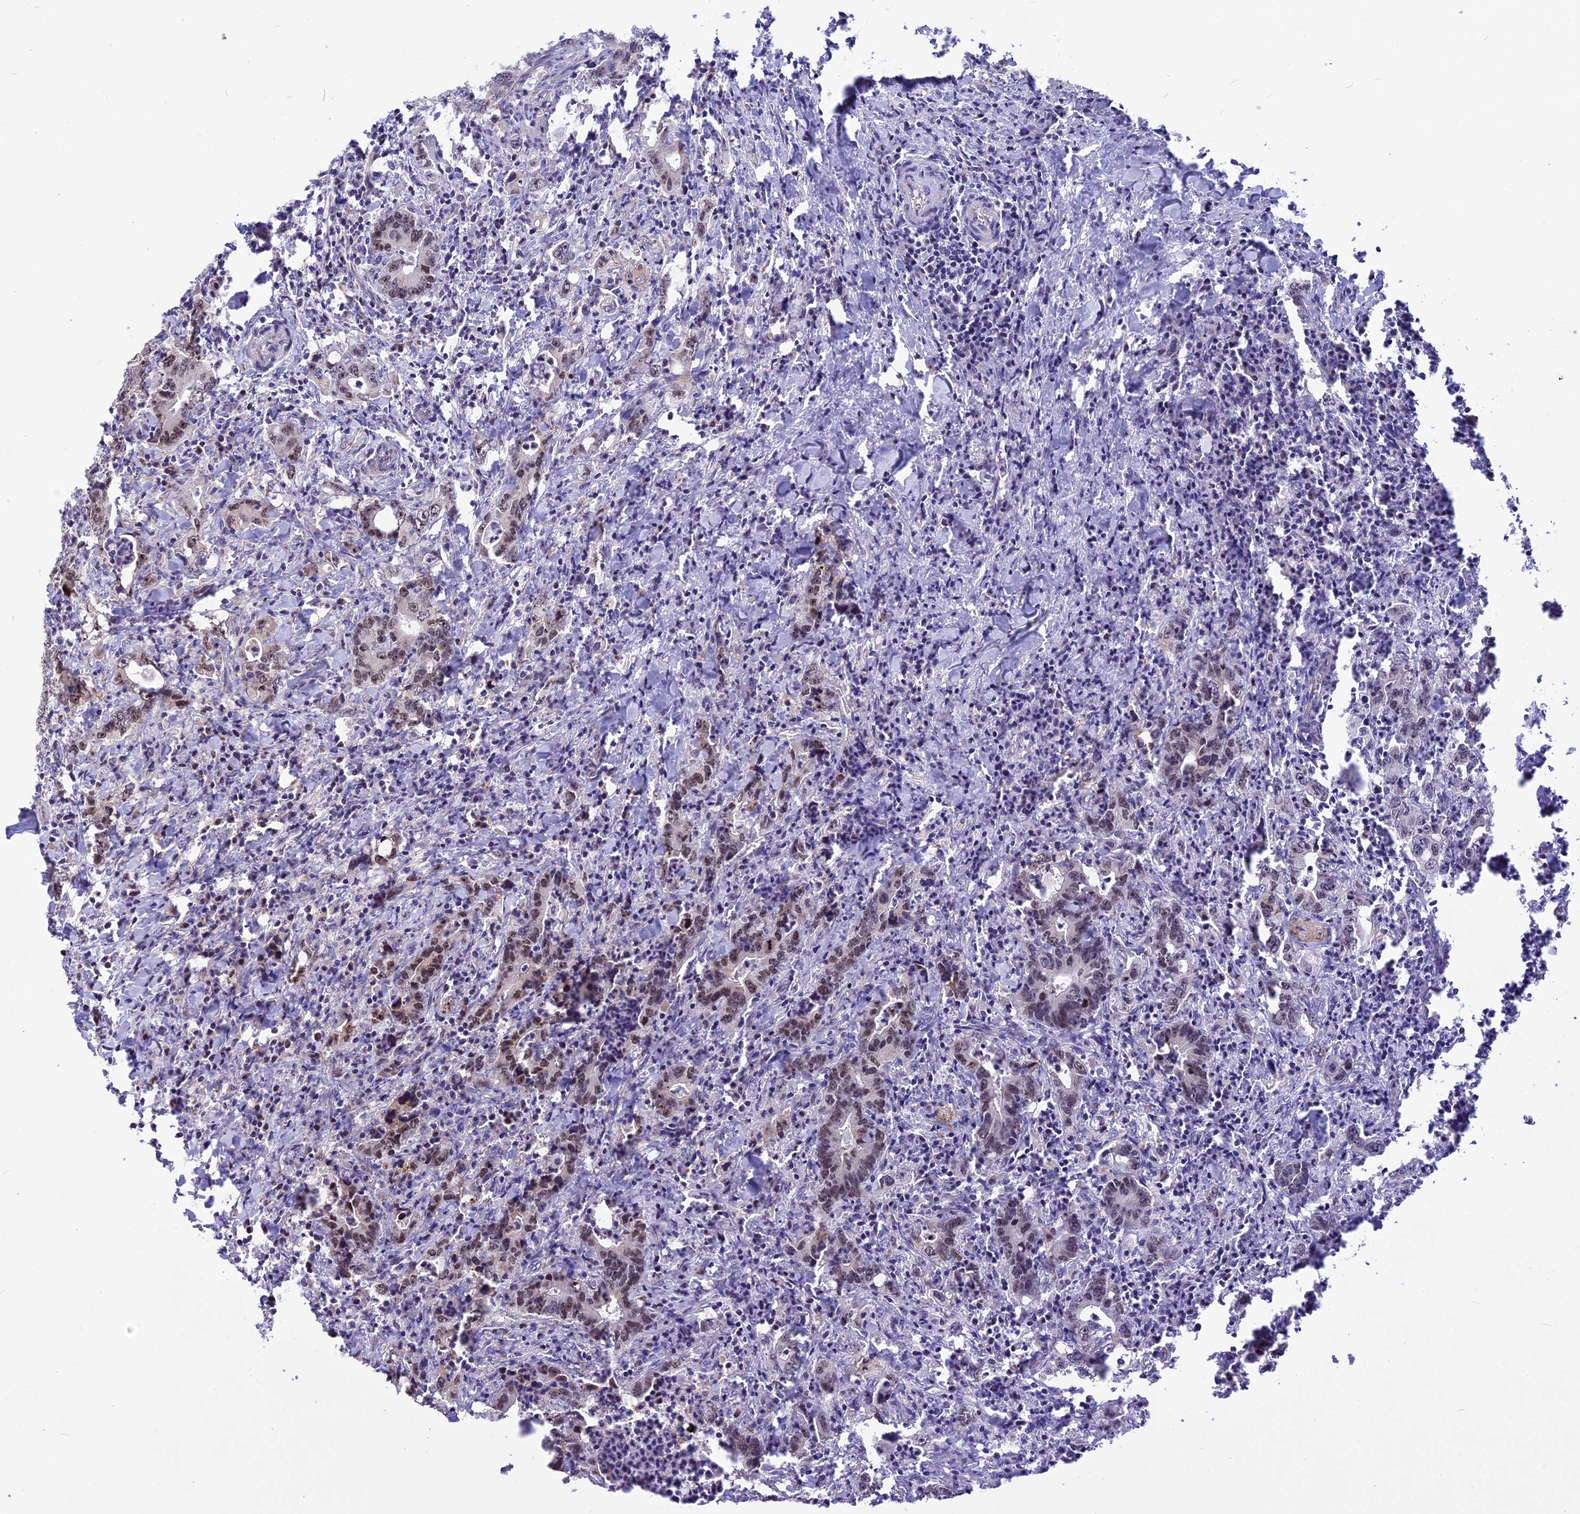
{"staining": {"intensity": "moderate", "quantity": "25%-75%", "location": "nuclear"}, "tissue": "colorectal cancer", "cell_type": "Tumor cells", "image_type": "cancer", "snomed": [{"axis": "morphology", "description": "Adenocarcinoma, NOS"}, {"axis": "topography", "description": "Colon"}], "caption": "Brown immunohistochemical staining in human colorectal cancer exhibits moderate nuclear positivity in approximately 25%-75% of tumor cells.", "gene": "CMSS1", "patient": {"sex": "female", "age": 75}}